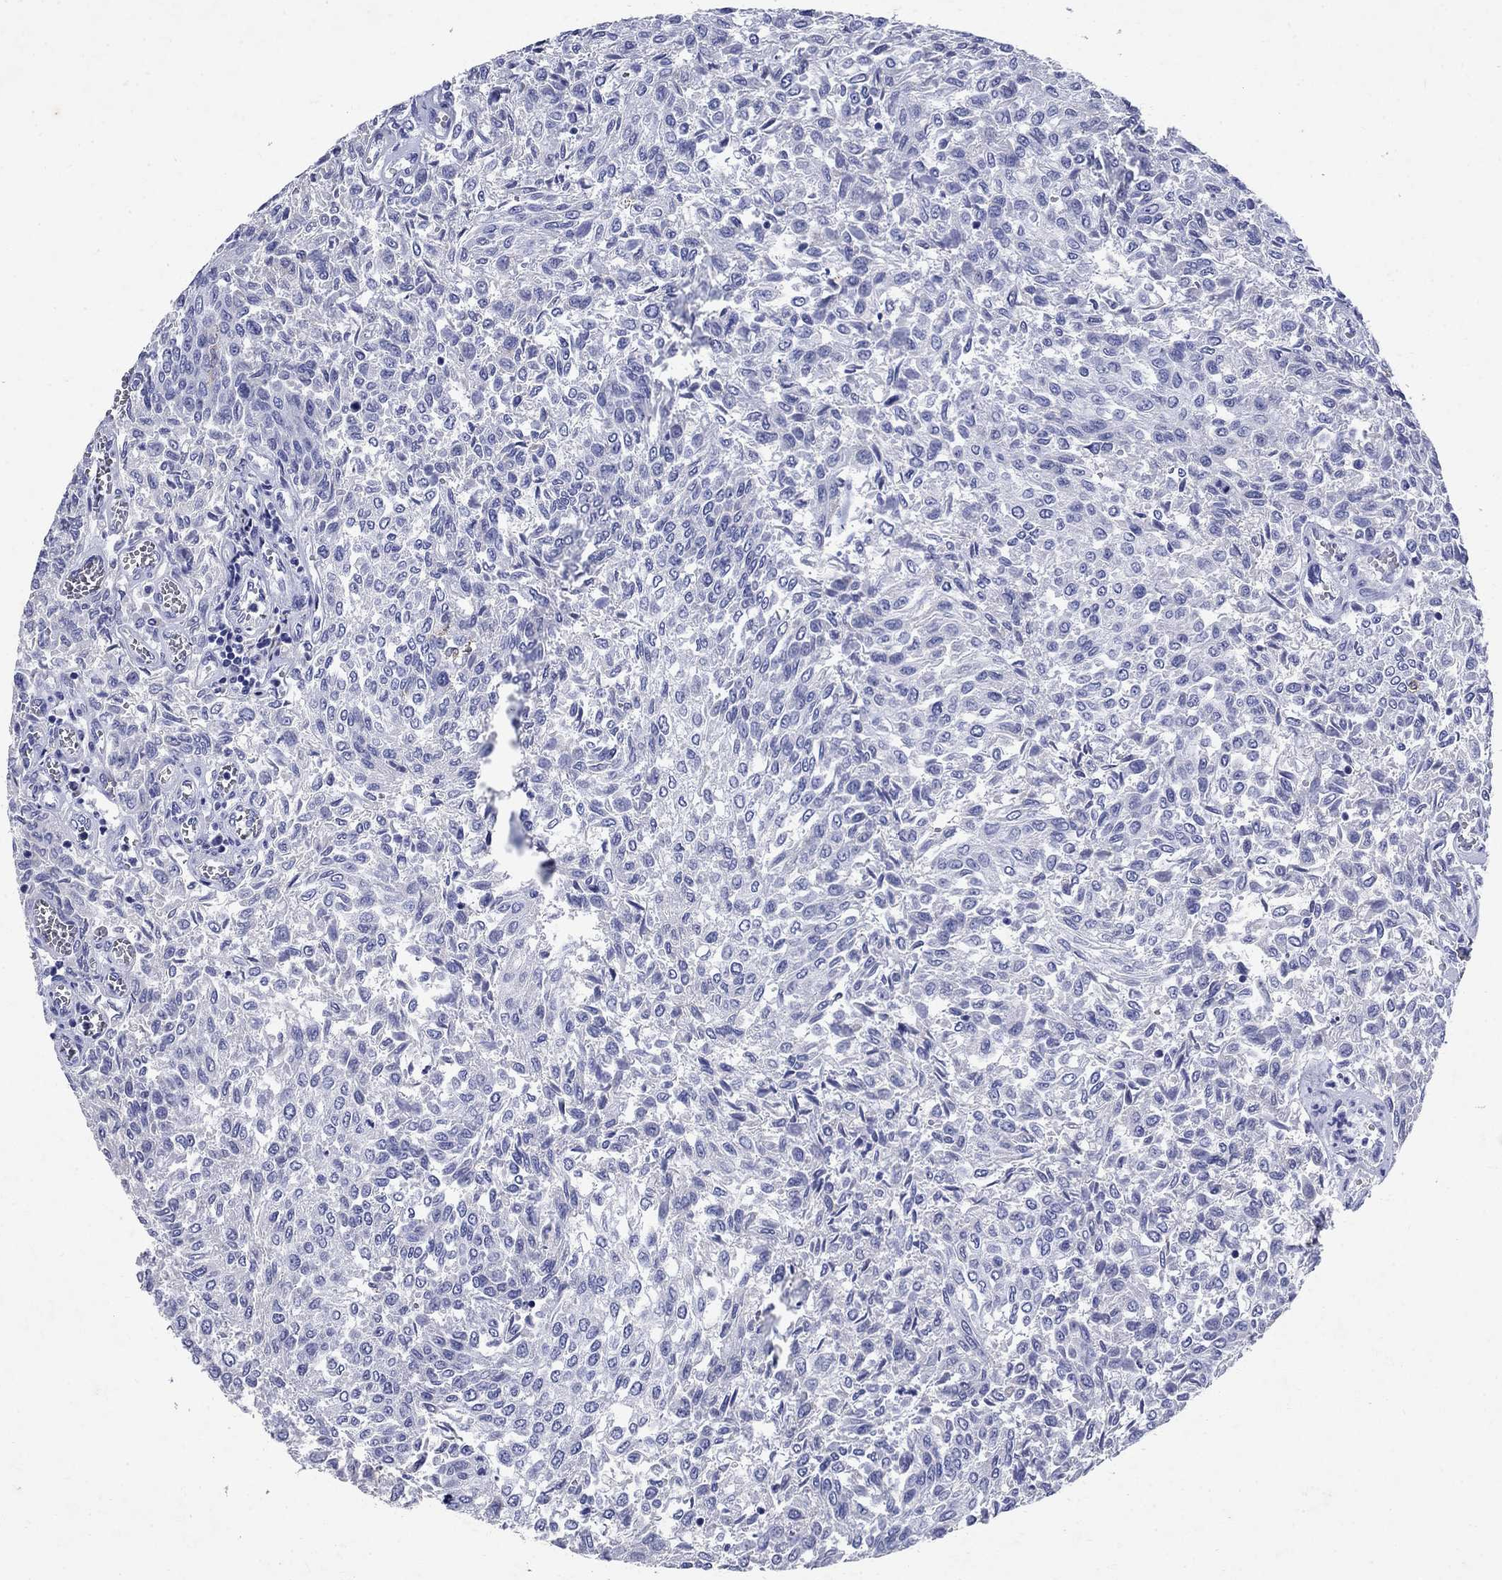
{"staining": {"intensity": "negative", "quantity": "none", "location": "none"}, "tissue": "urothelial cancer", "cell_type": "Tumor cells", "image_type": "cancer", "snomed": [{"axis": "morphology", "description": "Urothelial carcinoma, Low grade"}, {"axis": "topography", "description": "Urinary bladder"}], "caption": "The micrograph displays no staining of tumor cells in urothelial cancer.", "gene": "CD1A", "patient": {"sex": "male", "age": 78}}